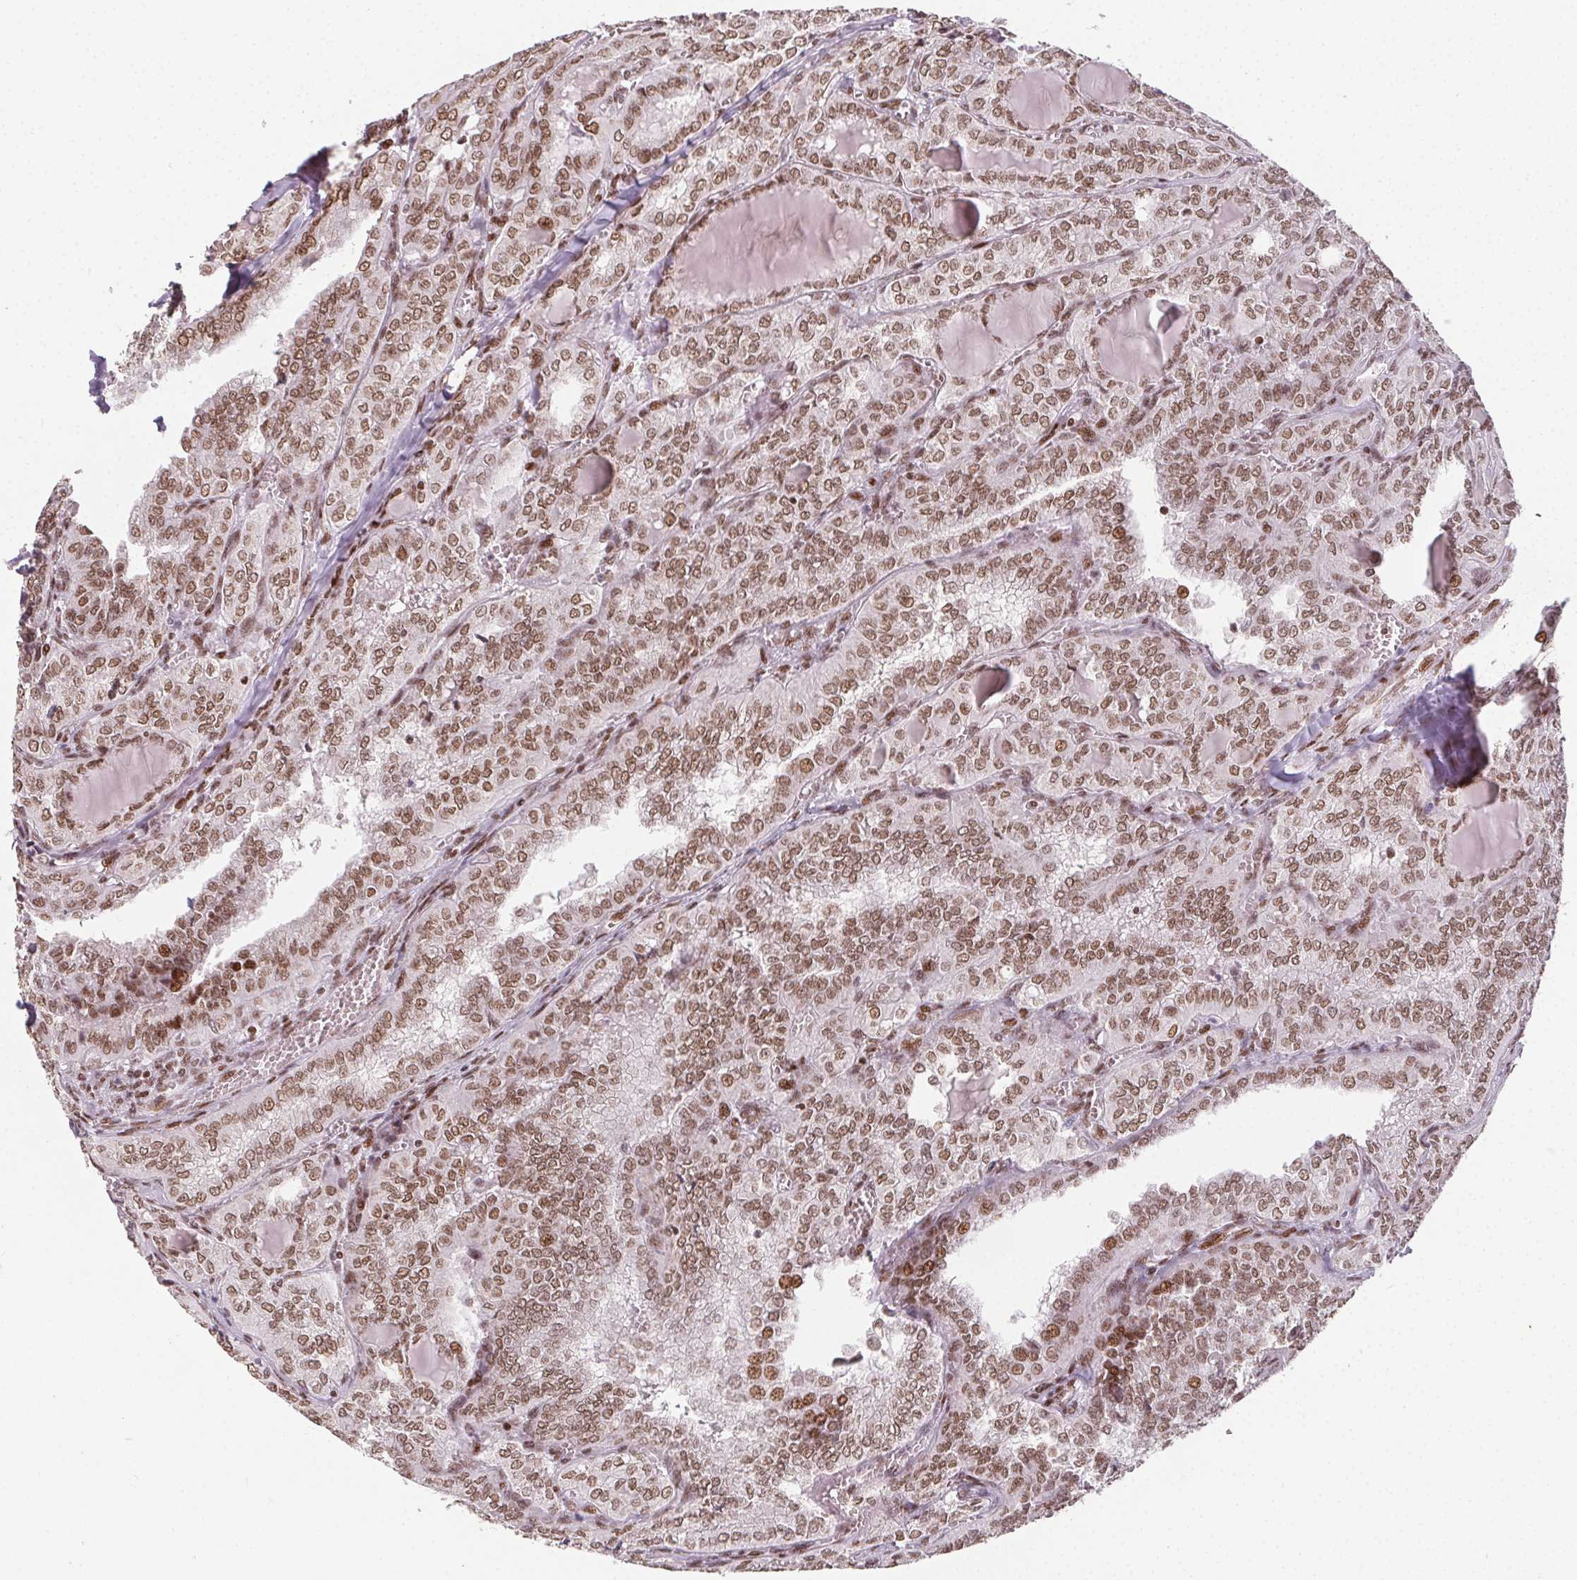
{"staining": {"intensity": "moderate", "quantity": ">75%", "location": "nuclear"}, "tissue": "thyroid cancer", "cell_type": "Tumor cells", "image_type": "cancer", "snomed": [{"axis": "morphology", "description": "Papillary adenocarcinoma, NOS"}, {"axis": "topography", "description": "Thyroid gland"}], "caption": "The histopathology image exhibits immunohistochemical staining of papillary adenocarcinoma (thyroid). There is moderate nuclear staining is identified in approximately >75% of tumor cells. Immunohistochemistry stains the protein of interest in brown and the nuclei are stained blue.", "gene": "KMT2A", "patient": {"sex": "female", "age": 41}}